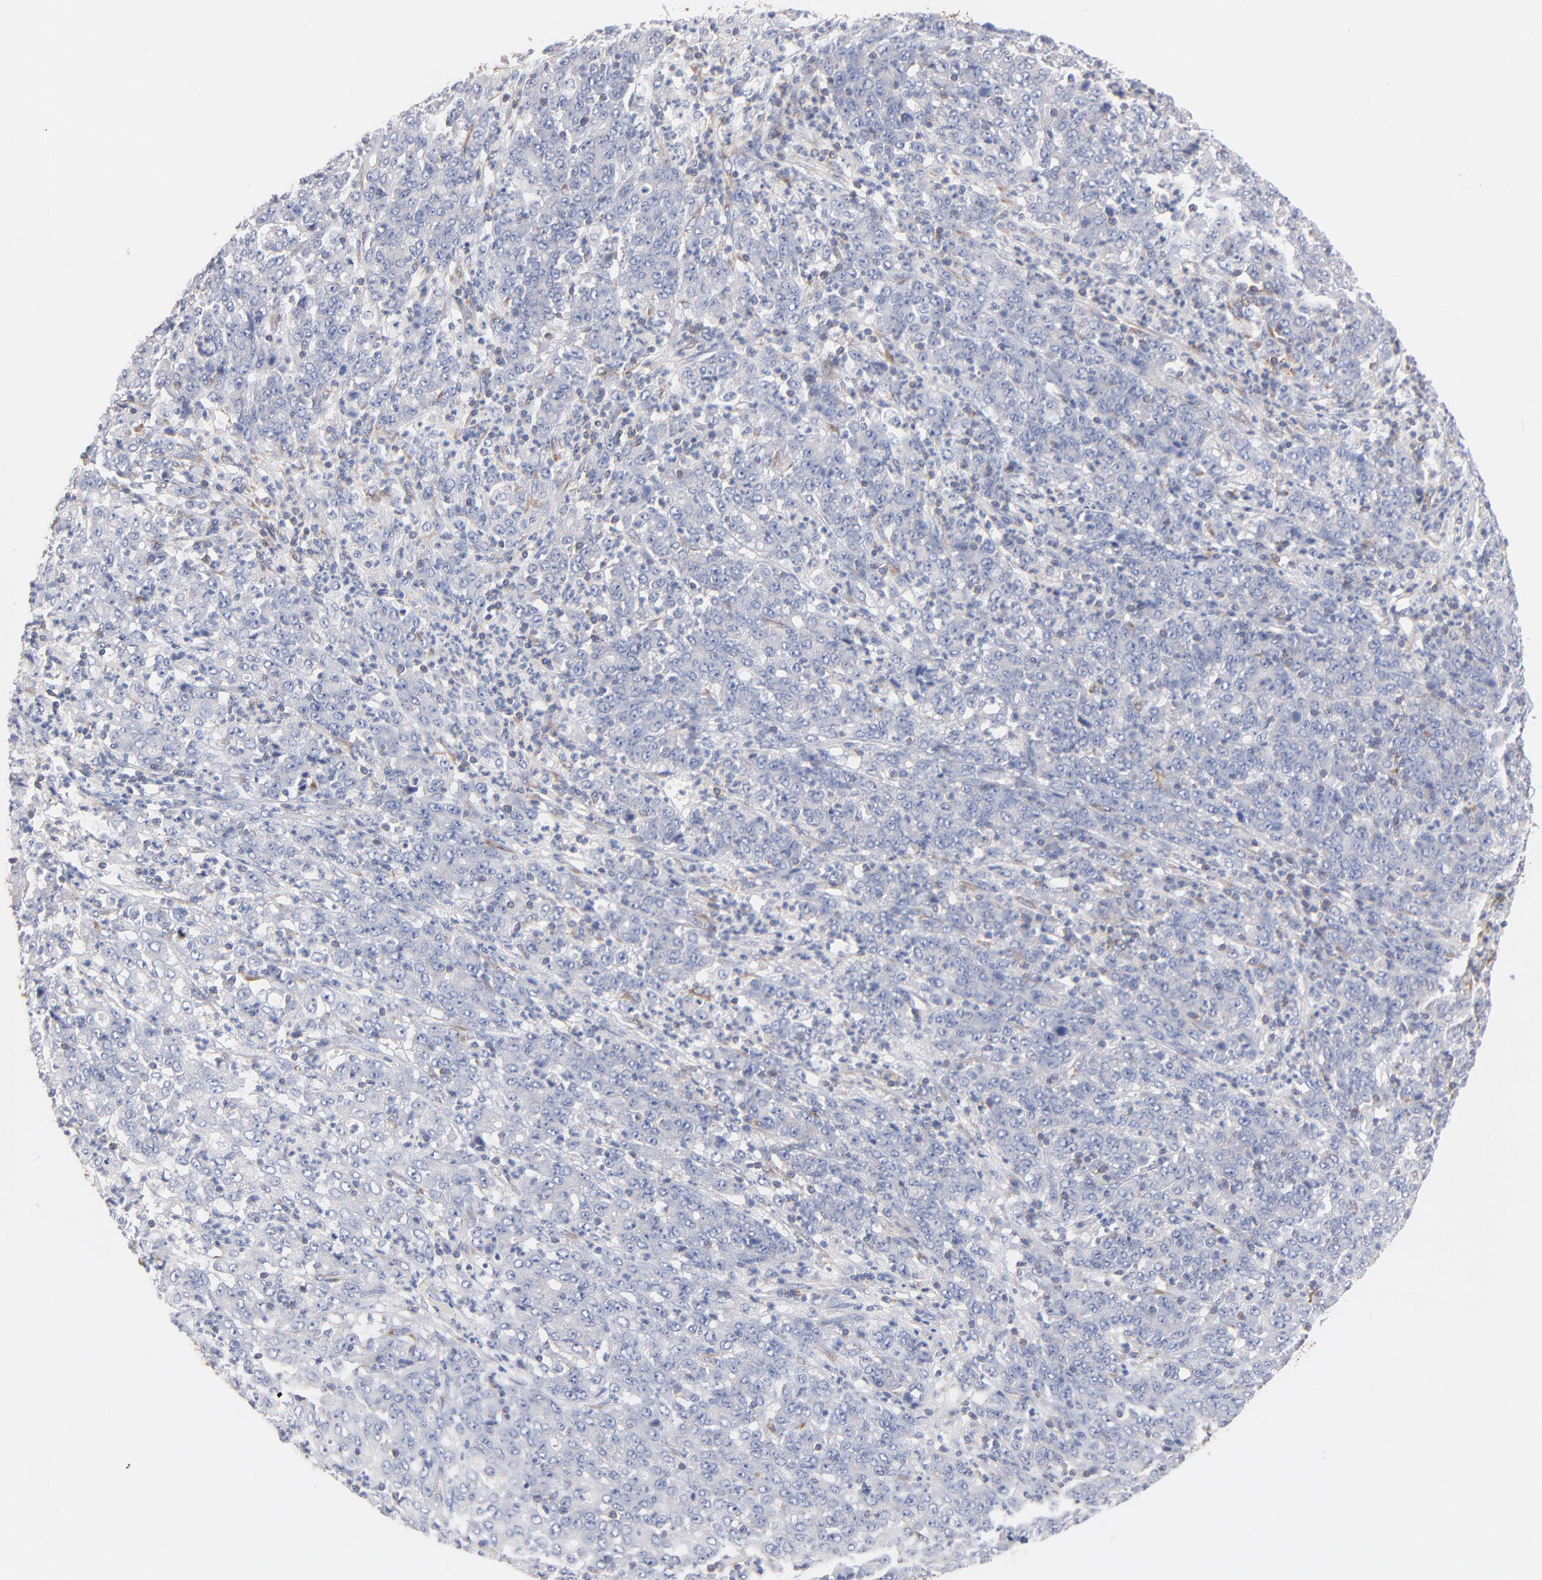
{"staining": {"intensity": "negative", "quantity": "none", "location": "none"}, "tissue": "stomach cancer", "cell_type": "Tumor cells", "image_type": "cancer", "snomed": [{"axis": "morphology", "description": "Adenocarcinoma, NOS"}, {"axis": "topography", "description": "Stomach, lower"}], "caption": "Image shows no significant protein expression in tumor cells of stomach adenocarcinoma.", "gene": "SEPTIN6", "patient": {"sex": "female", "age": 71}}